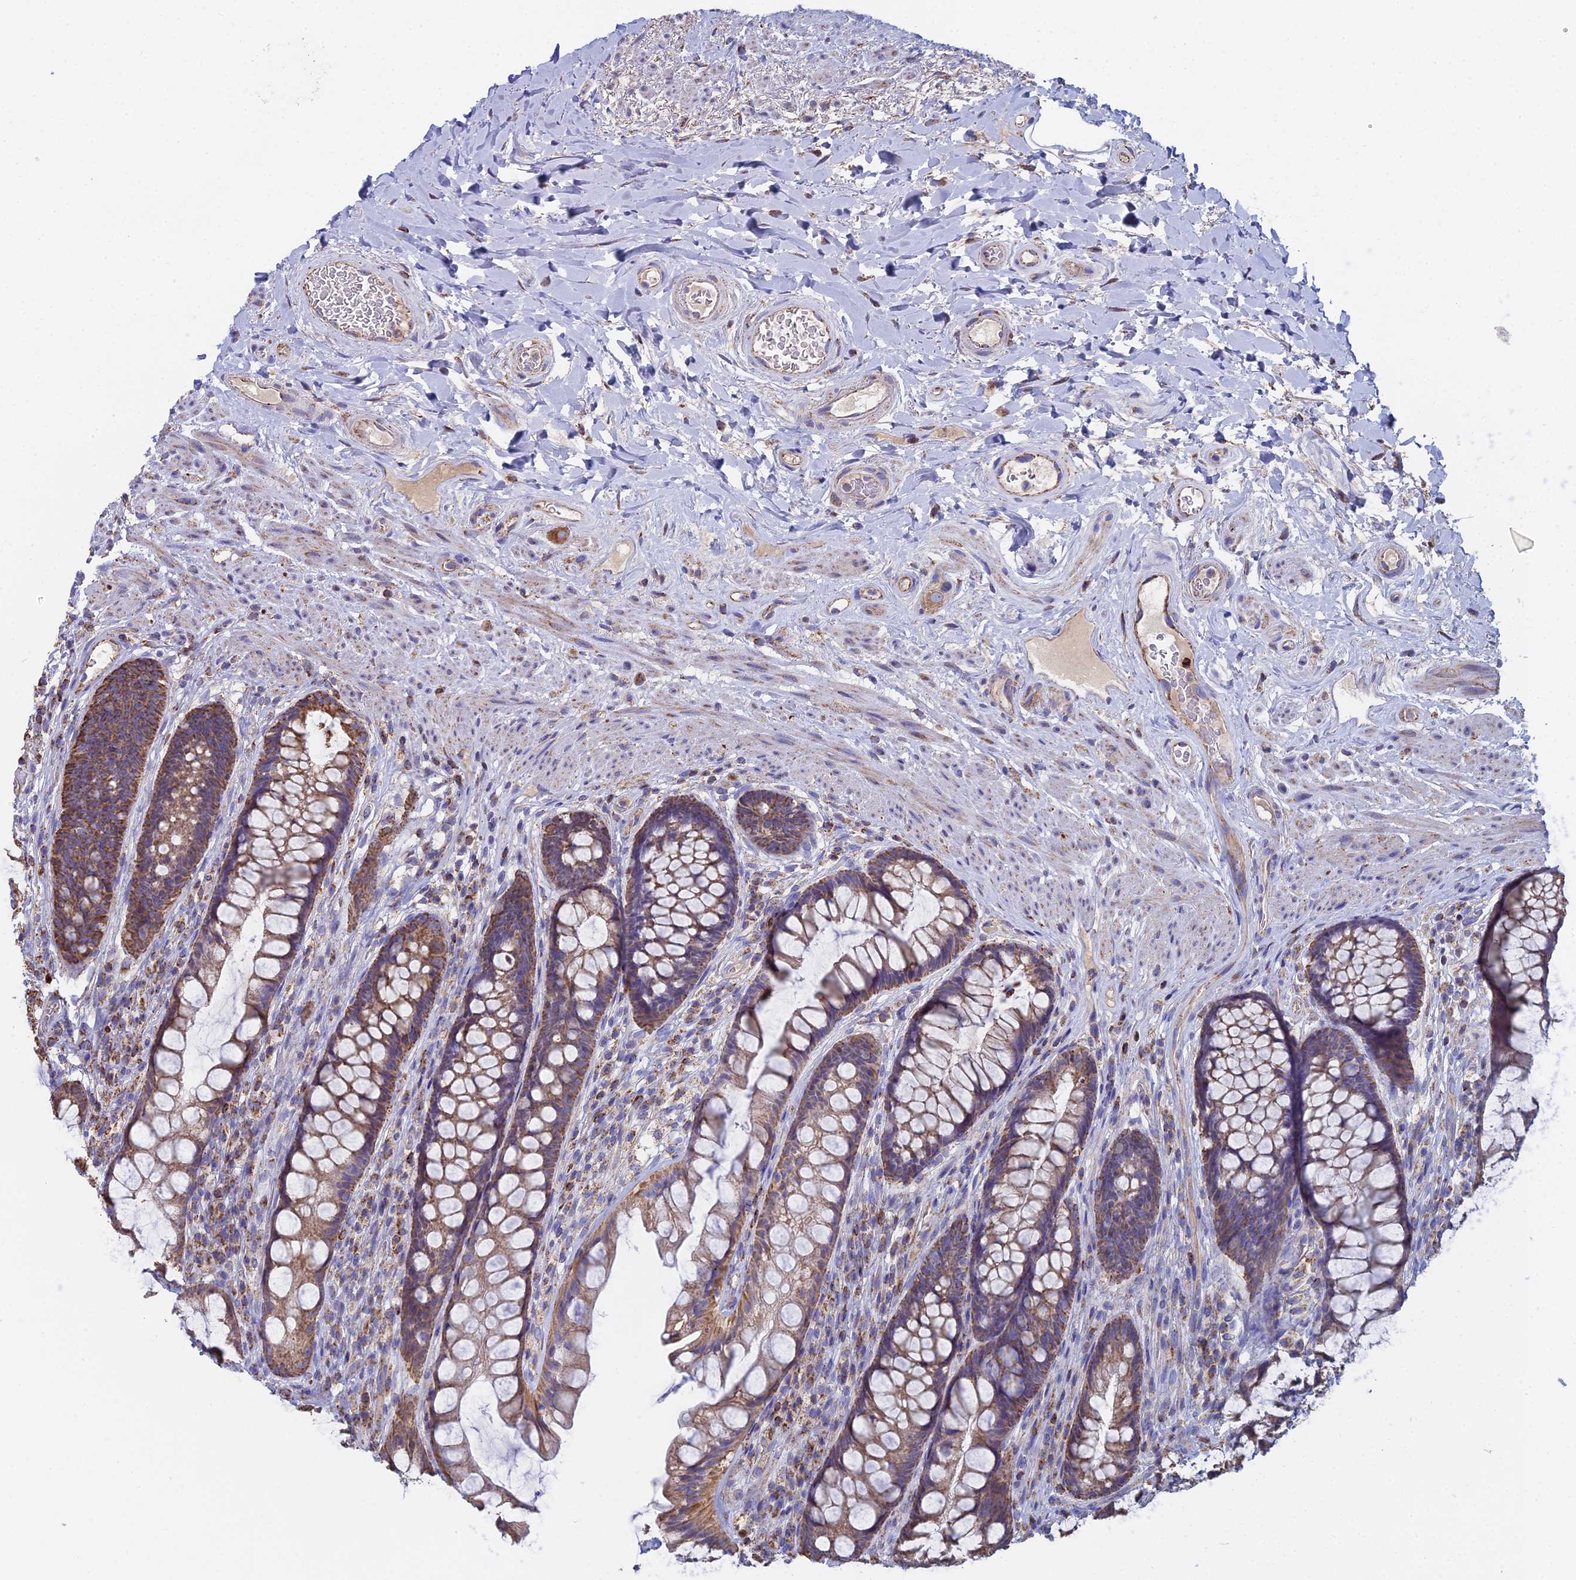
{"staining": {"intensity": "moderate", "quantity": ">75%", "location": "cytoplasmic/membranous"}, "tissue": "rectum", "cell_type": "Glandular cells", "image_type": "normal", "snomed": [{"axis": "morphology", "description": "Normal tissue, NOS"}, {"axis": "topography", "description": "Rectum"}], "caption": "Rectum stained for a protein exhibits moderate cytoplasmic/membranous positivity in glandular cells. The staining was performed using DAB (3,3'-diaminobenzidine), with brown indicating positive protein expression. Nuclei are stained blue with hematoxylin.", "gene": "SPOCK2", "patient": {"sex": "male", "age": 74}}